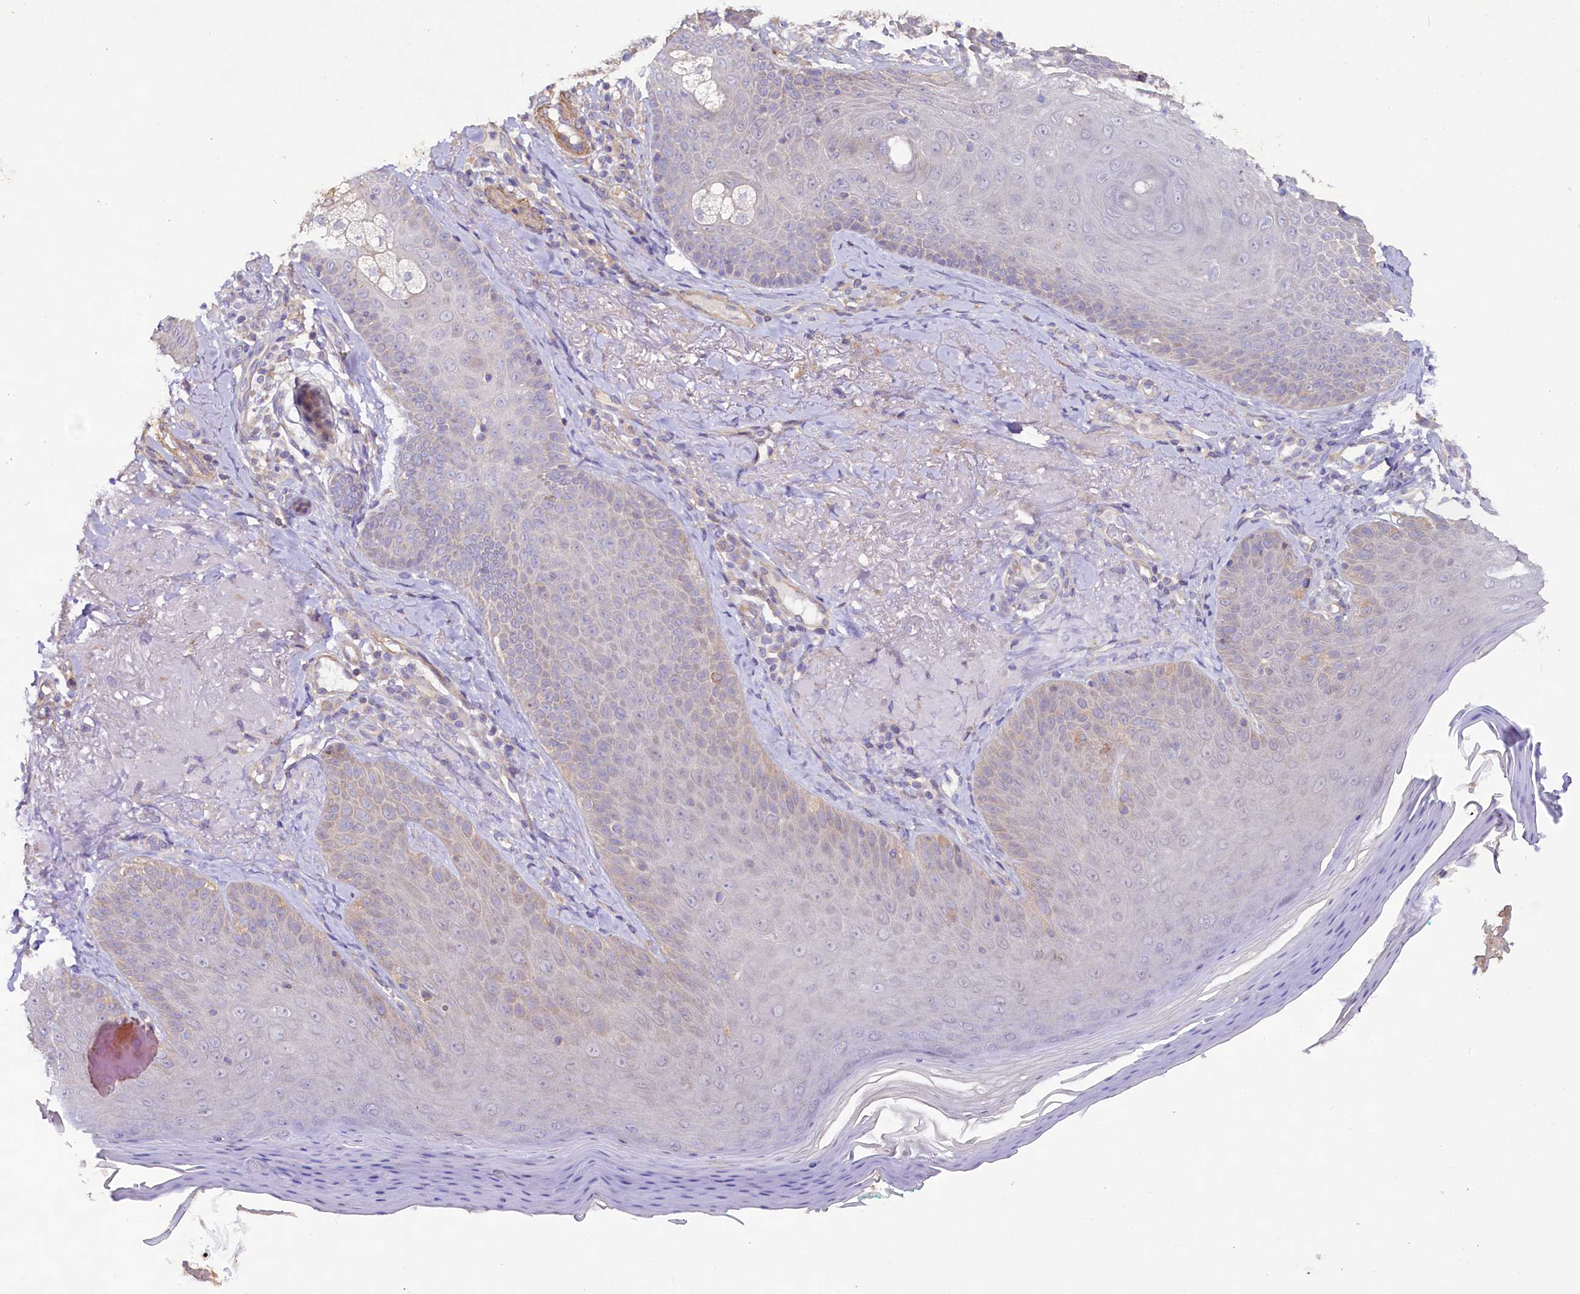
{"staining": {"intensity": "moderate", "quantity": ">75%", "location": "cytoplasmic/membranous"}, "tissue": "skin", "cell_type": "Fibroblasts", "image_type": "normal", "snomed": [{"axis": "morphology", "description": "Normal tissue, NOS"}, {"axis": "topography", "description": "Skin"}], "caption": "Protein staining displays moderate cytoplasmic/membranous expression in approximately >75% of fibroblasts in normal skin. The staining was performed using DAB (3,3'-diaminobenzidine), with brown indicating positive protein expression. Nuclei are stained blue with hematoxylin.", "gene": "VPS11", "patient": {"sex": "male", "age": 57}}